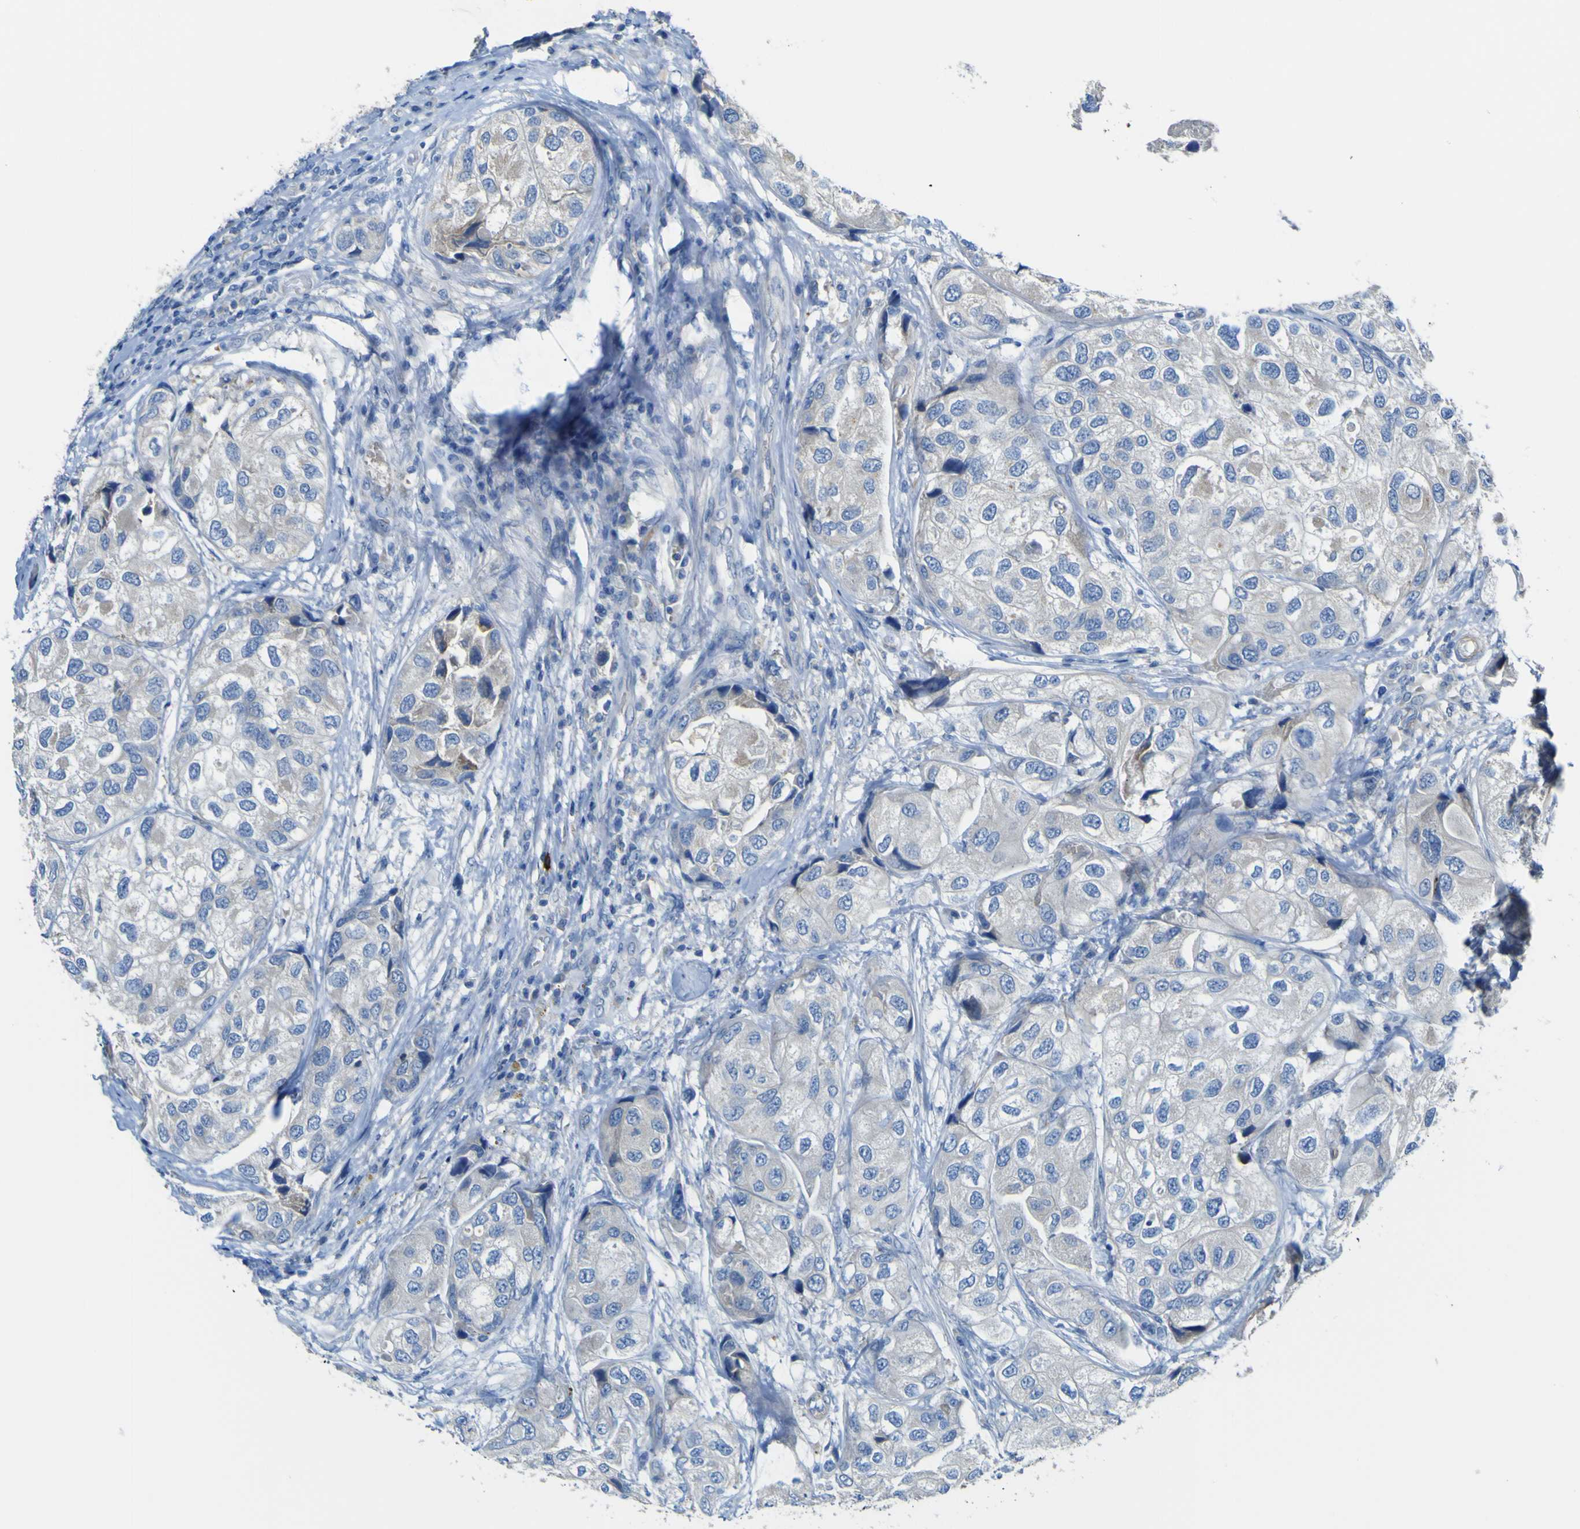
{"staining": {"intensity": "negative", "quantity": "none", "location": "none"}, "tissue": "urothelial cancer", "cell_type": "Tumor cells", "image_type": "cancer", "snomed": [{"axis": "morphology", "description": "Urothelial carcinoma, High grade"}, {"axis": "topography", "description": "Urinary bladder"}], "caption": "High power microscopy photomicrograph of an IHC photomicrograph of urothelial carcinoma (high-grade), revealing no significant expression in tumor cells.", "gene": "ADGRA2", "patient": {"sex": "female", "age": 64}}